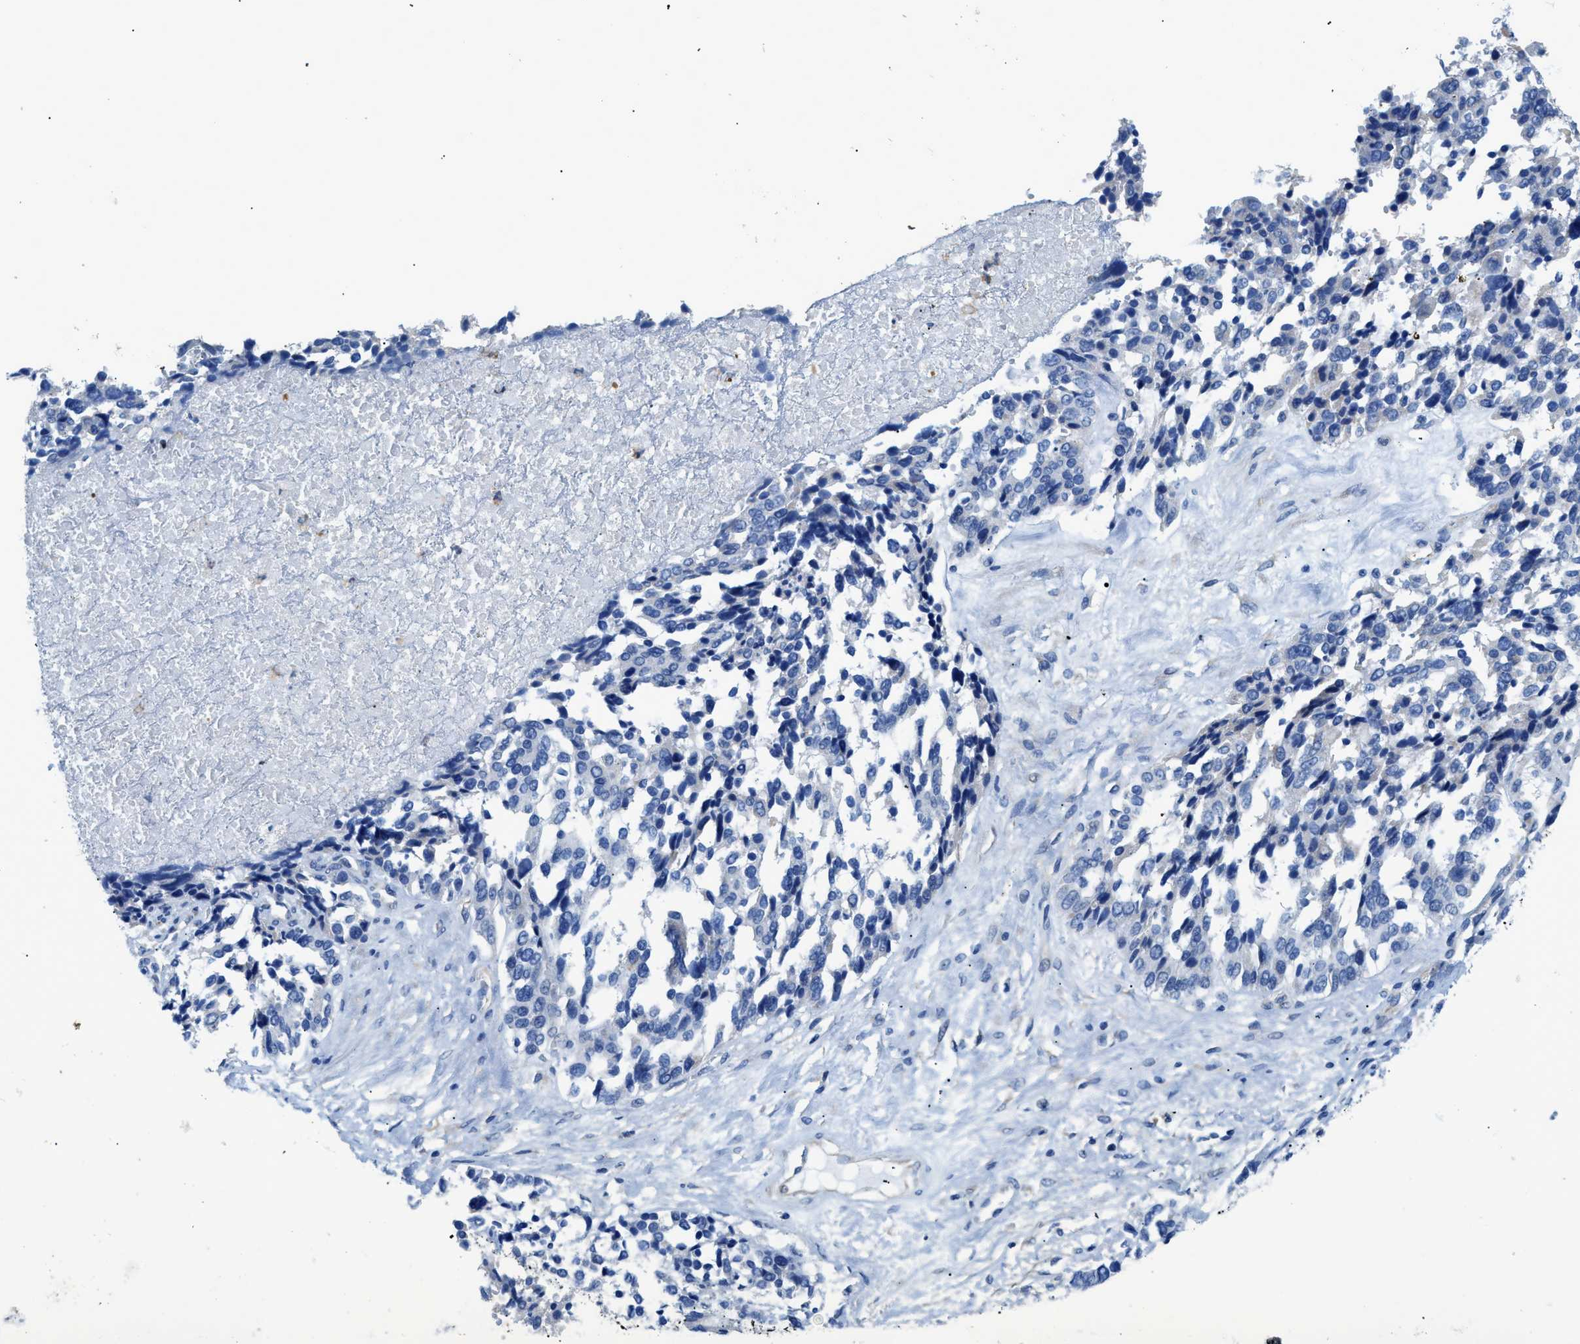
{"staining": {"intensity": "negative", "quantity": "none", "location": "none"}, "tissue": "ovarian cancer", "cell_type": "Tumor cells", "image_type": "cancer", "snomed": [{"axis": "morphology", "description": "Cystadenocarcinoma, serous, NOS"}, {"axis": "topography", "description": "Ovary"}], "caption": "Tumor cells are negative for brown protein staining in ovarian cancer. Nuclei are stained in blue.", "gene": "ITPR1", "patient": {"sex": "female", "age": 44}}